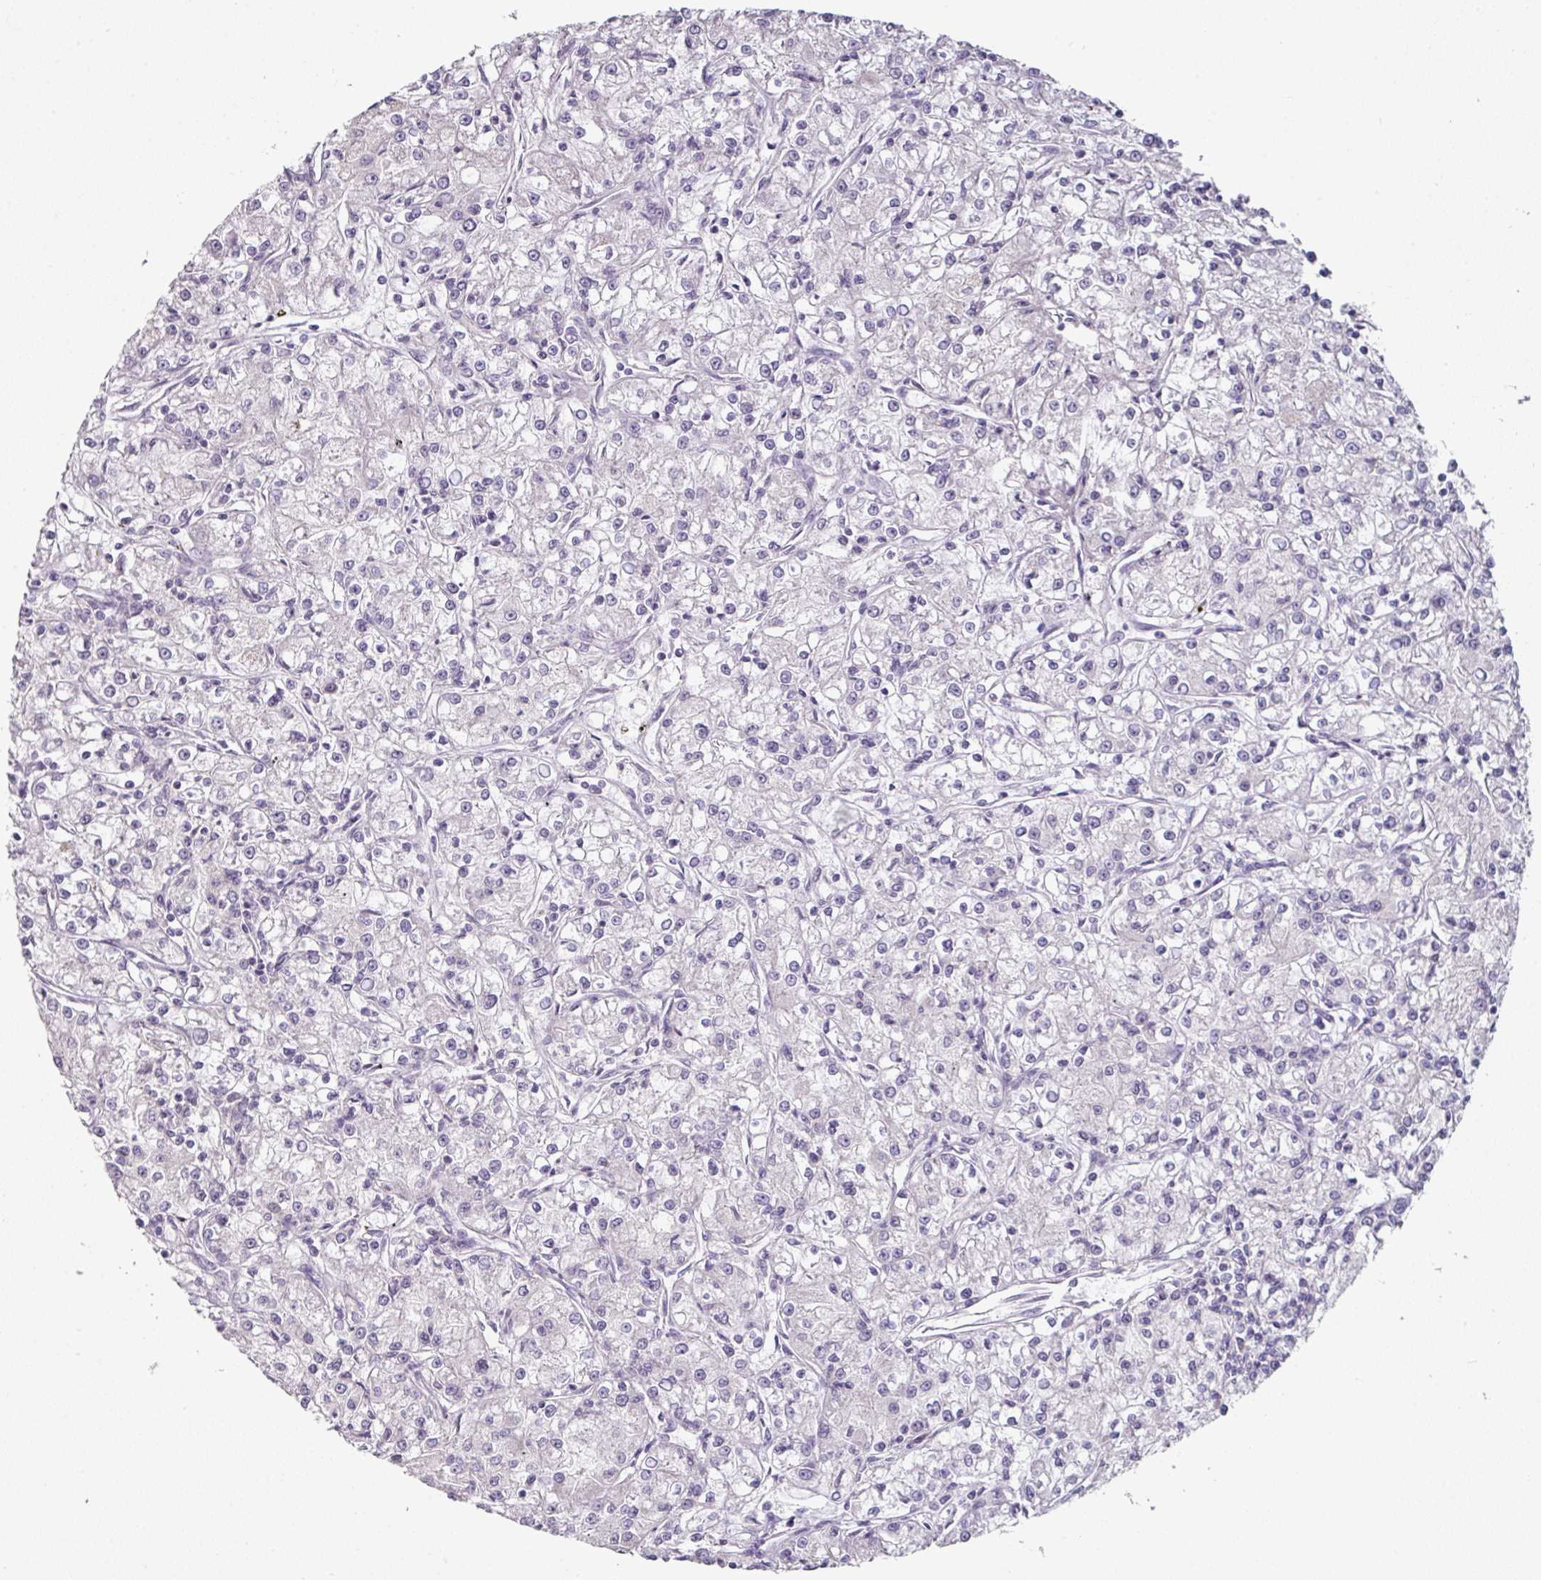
{"staining": {"intensity": "negative", "quantity": "none", "location": "none"}, "tissue": "renal cancer", "cell_type": "Tumor cells", "image_type": "cancer", "snomed": [{"axis": "morphology", "description": "Adenocarcinoma, NOS"}, {"axis": "topography", "description": "Kidney"}], "caption": "Adenocarcinoma (renal) was stained to show a protein in brown. There is no significant expression in tumor cells.", "gene": "ELK1", "patient": {"sex": "female", "age": 59}}